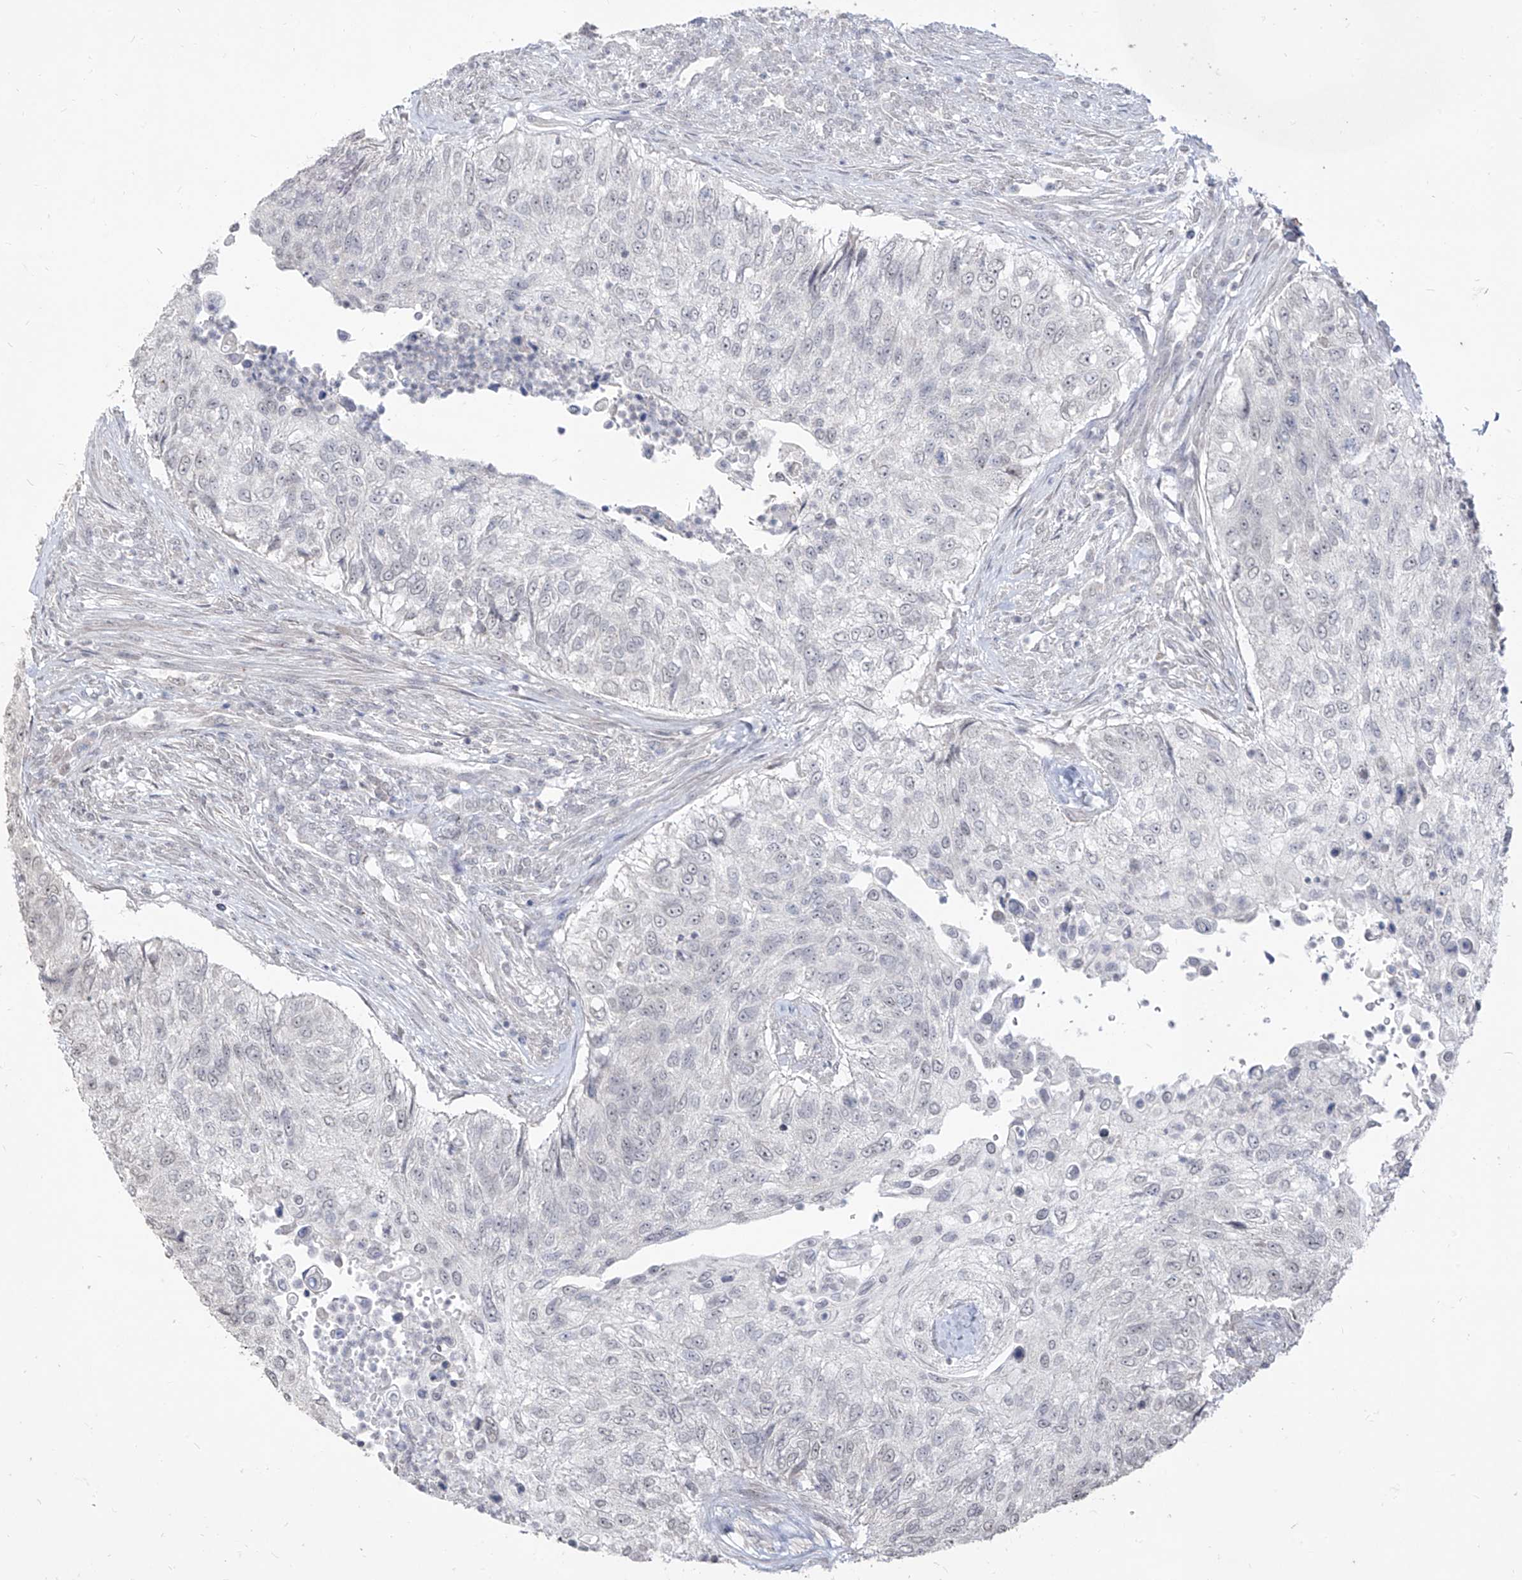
{"staining": {"intensity": "negative", "quantity": "none", "location": "none"}, "tissue": "urothelial cancer", "cell_type": "Tumor cells", "image_type": "cancer", "snomed": [{"axis": "morphology", "description": "Urothelial carcinoma, High grade"}, {"axis": "topography", "description": "Urinary bladder"}], "caption": "Tumor cells are negative for protein expression in human urothelial cancer.", "gene": "PHF20L1", "patient": {"sex": "female", "age": 60}}